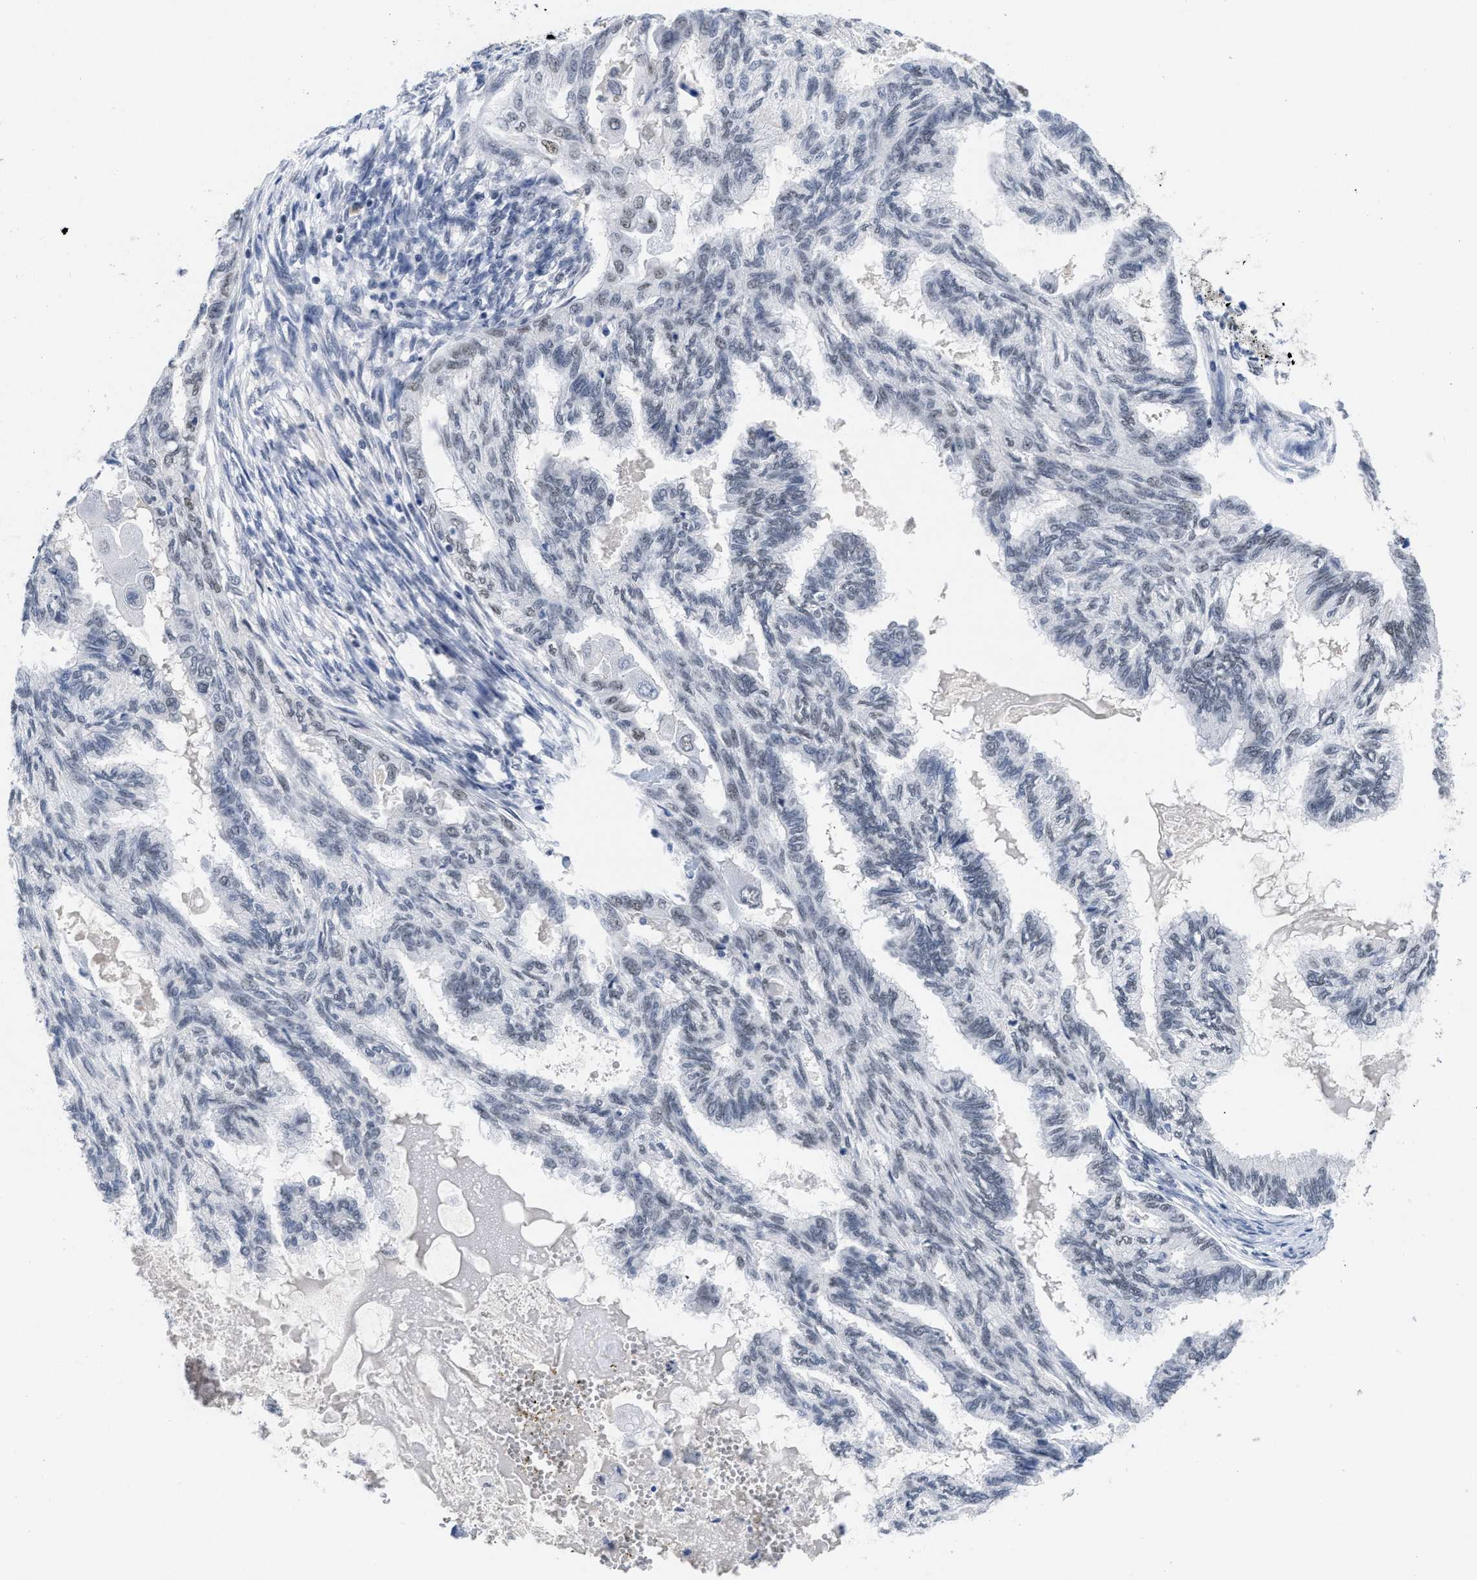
{"staining": {"intensity": "negative", "quantity": "none", "location": "none"}, "tissue": "cervical cancer", "cell_type": "Tumor cells", "image_type": "cancer", "snomed": [{"axis": "morphology", "description": "Normal tissue, NOS"}, {"axis": "morphology", "description": "Adenocarcinoma, NOS"}, {"axis": "topography", "description": "Cervix"}, {"axis": "topography", "description": "Endometrium"}], "caption": "Tumor cells are negative for brown protein staining in cervical adenocarcinoma. The staining was performed using DAB to visualize the protein expression in brown, while the nuclei were stained in blue with hematoxylin (Magnification: 20x).", "gene": "GGNBP2", "patient": {"sex": "female", "age": 86}}